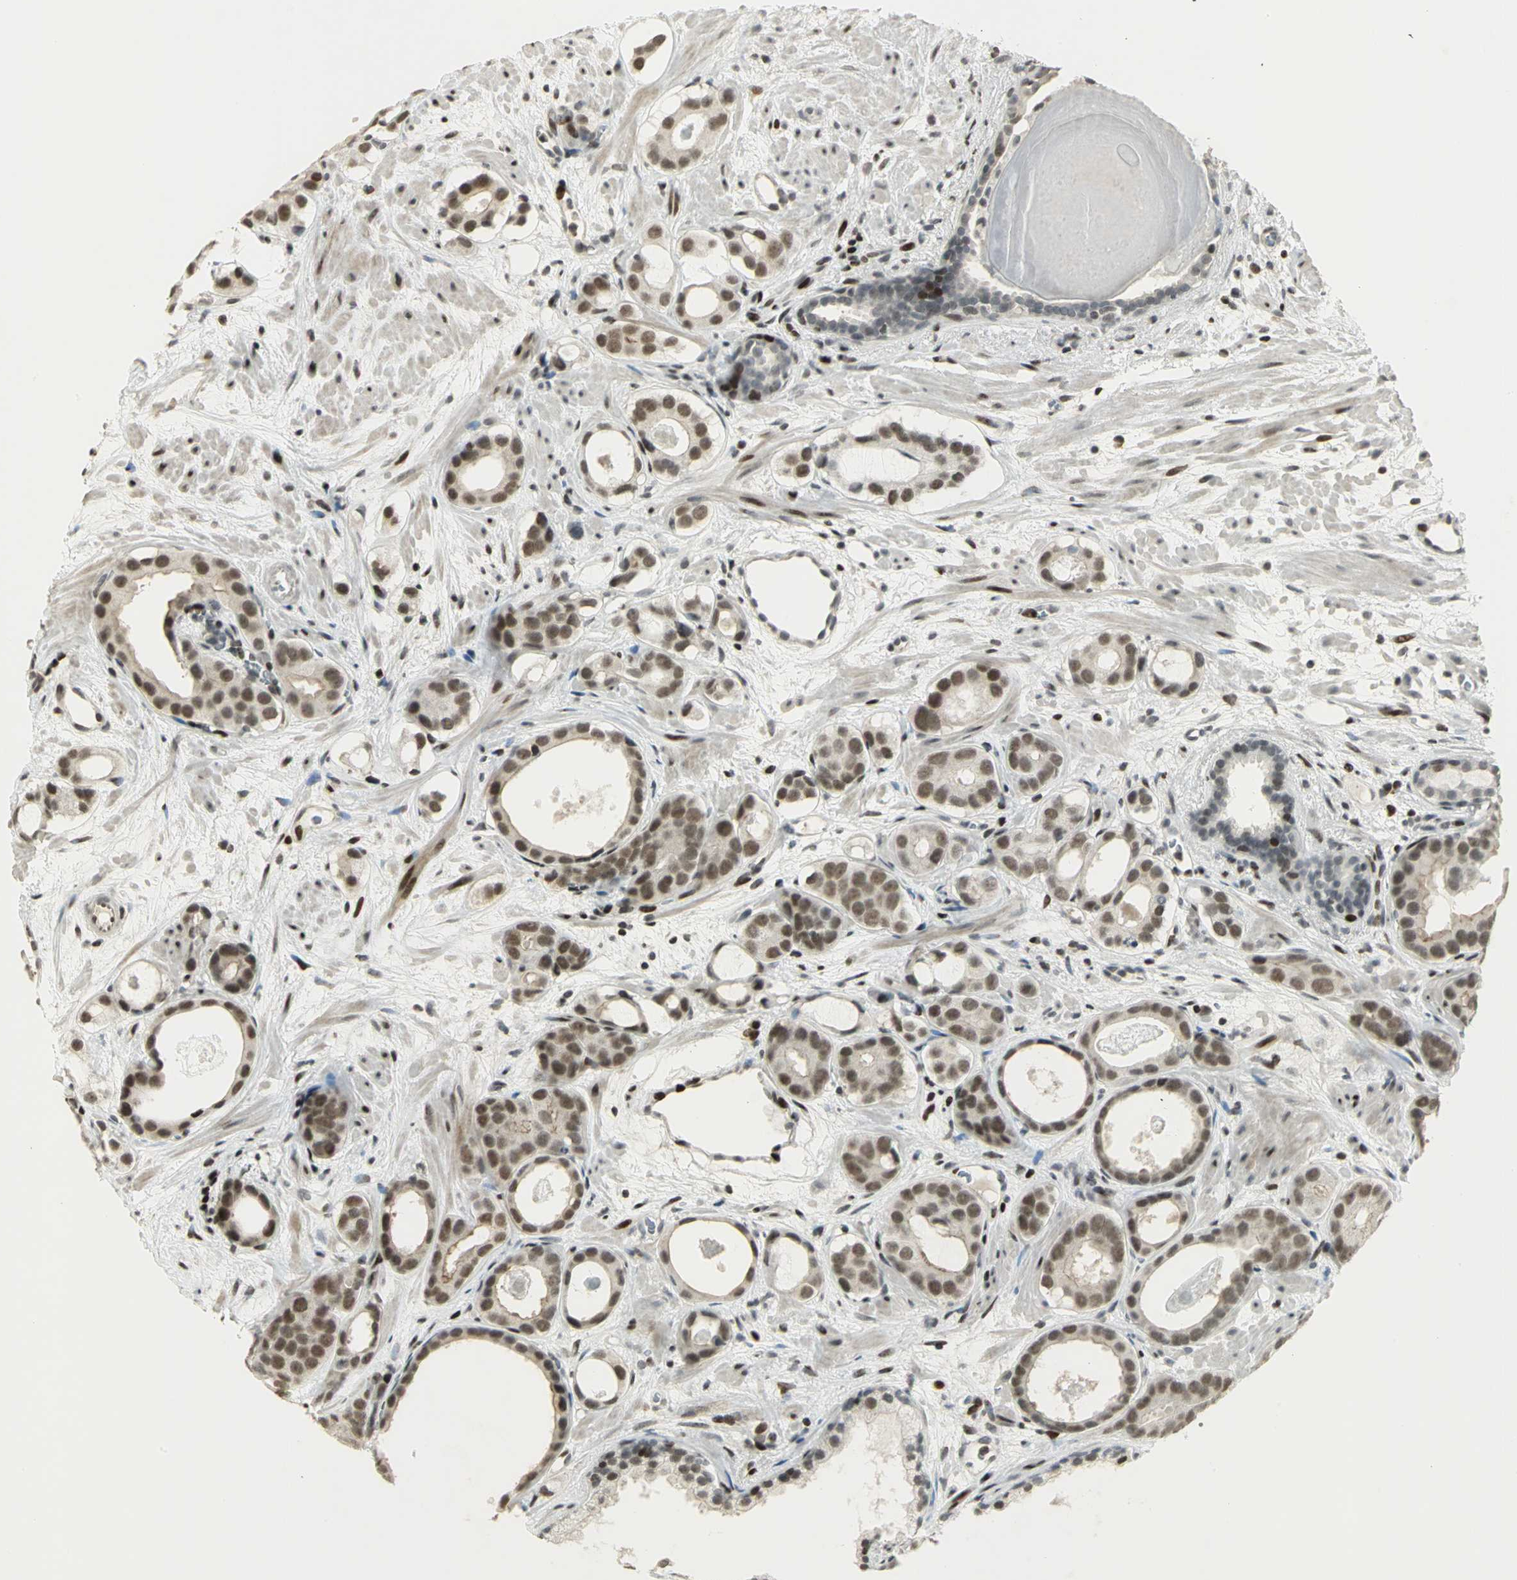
{"staining": {"intensity": "moderate", "quantity": ">75%", "location": "nuclear"}, "tissue": "prostate cancer", "cell_type": "Tumor cells", "image_type": "cancer", "snomed": [{"axis": "morphology", "description": "Adenocarcinoma, Low grade"}, {"axis": "topography", "description": "Prostate"}], "caption": "Immunohistochemical staining of prostate cancer (low-grade adenocarcinoma) displays medium levels of moderate nuclear protein positivity in about >75% of tumor cells. (brown staining indicates protein expression, while blue staining denotes nuclei).", "gene": "KDM1A", "patient": {"sex": "male", "age": 57}}